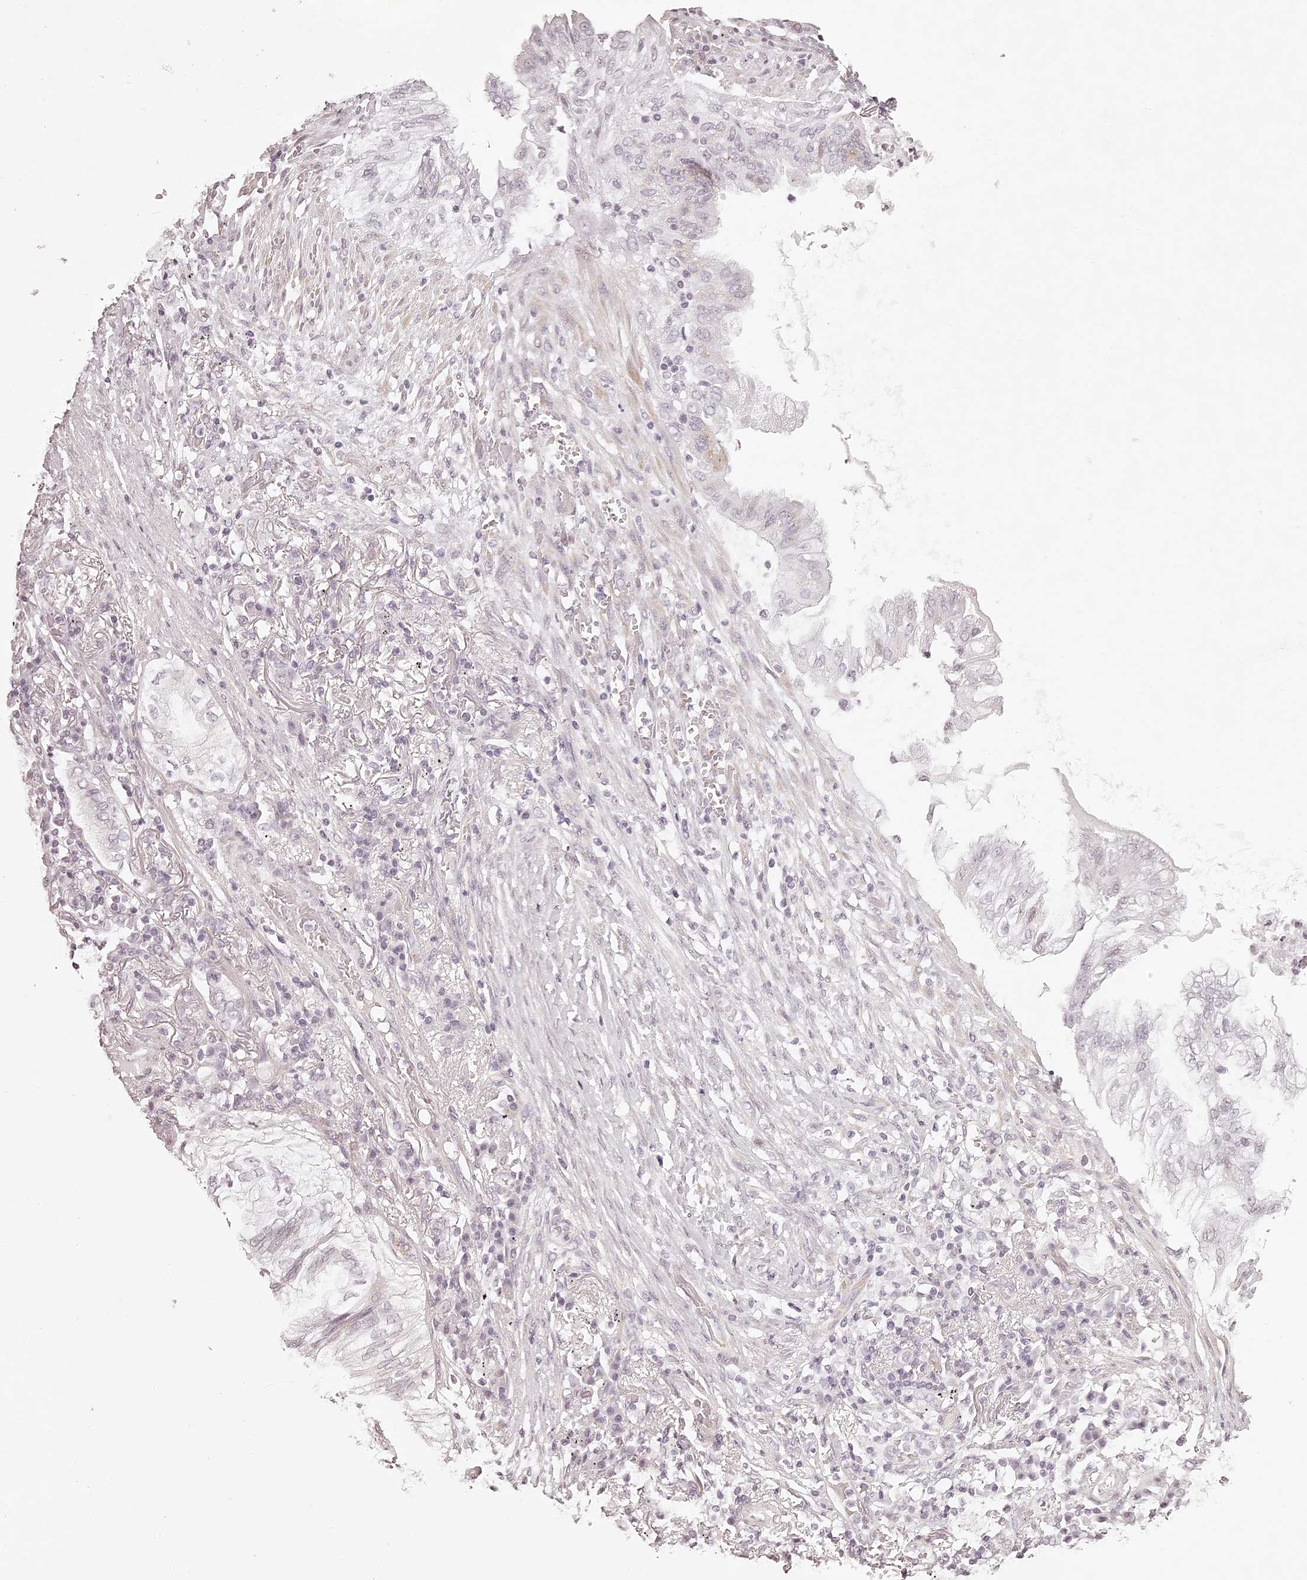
{"staining": {"intensity": "negative", "quantity": "none", "location": "none"}, "tissue": "lung cancer", "cell_type": "Tumor cells", "image_type": "cancer", "snomed": [{"axis": "morphology", "description": "Adenocarcinoma, NOS"}, {"axis": "topography", "description": "Lung"}], "caption": "Immunohistochemistry histopathology image of neoplastic tissue: human lung cancer (adenocarcinoma) stained with DAB exhibits no significant protein positivity in tumor cells. The staining is performed using DAB (3,3'-diaminobenzidine) brown chromogen with nuclei counter-stained in using hematoxylin.", "gene": "ELAPOR1", "patient": {"sex": "female", "age": 70}}